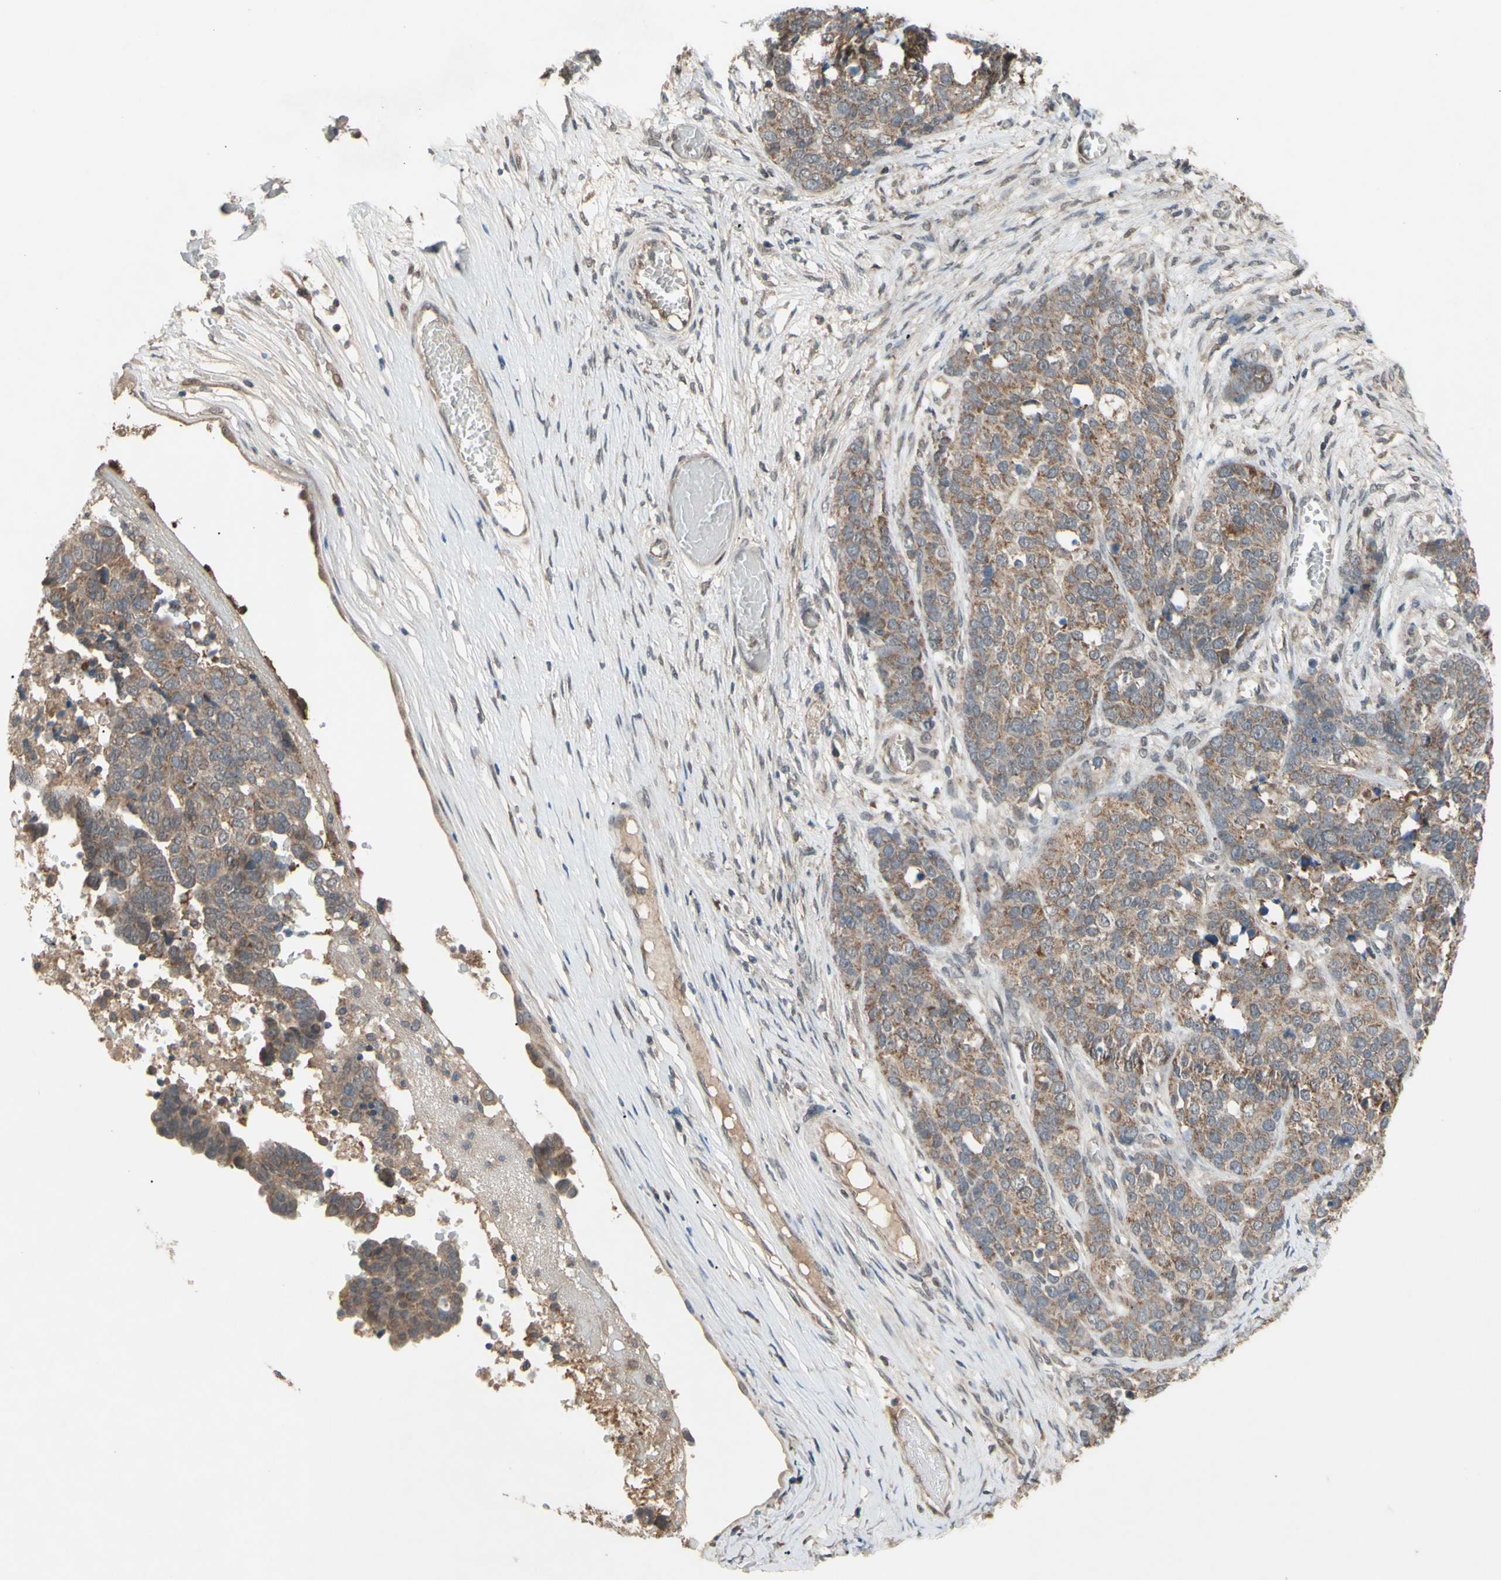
{"staining": {"intensity": "weak", "quantity": ">75%", "location": "cytoplasmic/membranous"}, "tissue": "ovarian cancer", "cell_type": "Tumor cells", "image_type": "cancer", "snomed": [{"axis": "morphology", "description": "Cystadenocarcinoma, serous, NOS"}, {"axis": "topography", "description": "Ovary"}], "caption": "A micrograph of ovarian cancer (serous cystadenocarcinoma) stained for a protein reveals weak cytoplasmic/membranous brown staining in tumor cells. The protein is shown in brown color, while the nuclei are stained blue.", "gene": "CD164", "patient": {"sex": "female", "age": 44}}